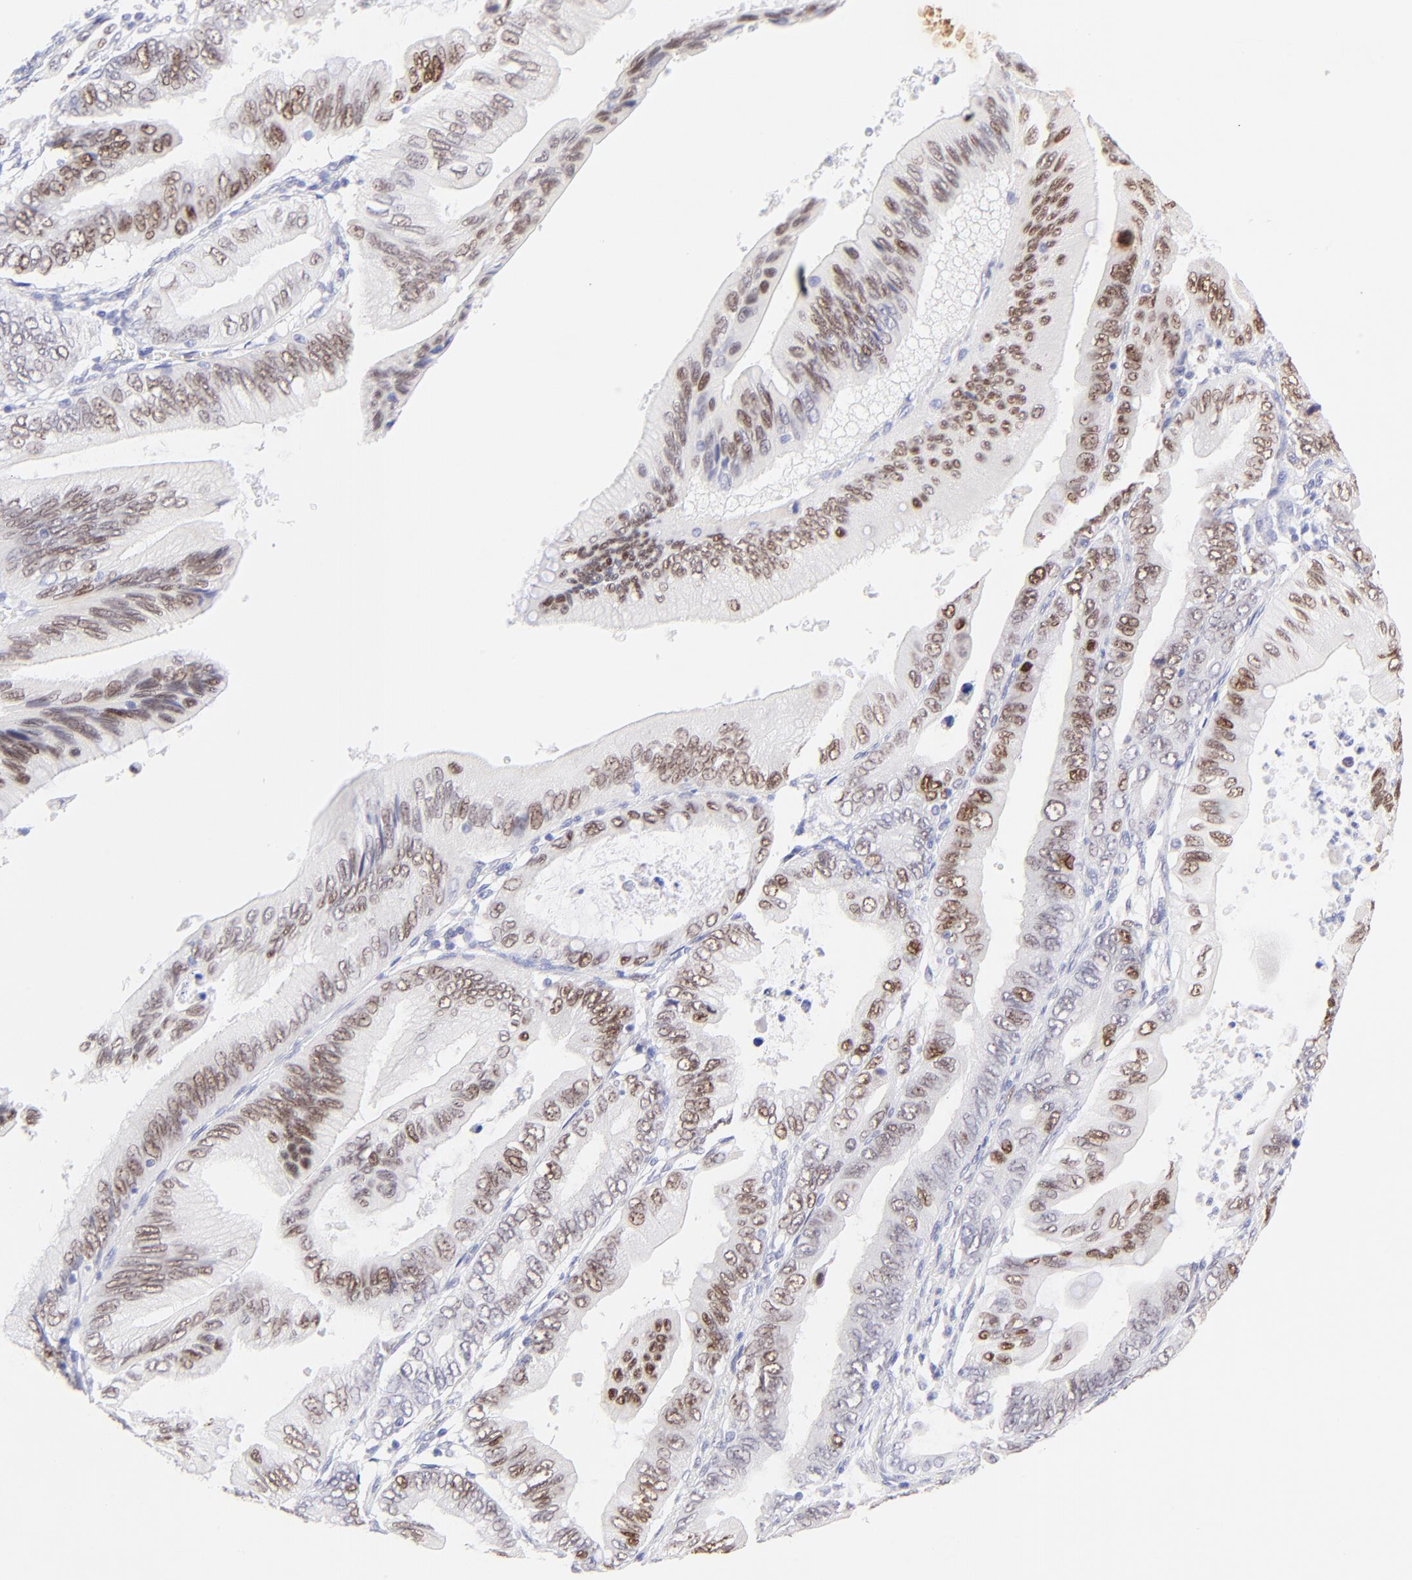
{"staining": {"intensity": "moderate", "quantity": "25%-75%", "location": "nuclear"}, "tissue": "pancreatic cancer", "cell_type": "Tumor cells", "image_type": "cancer", "snomed": [{"axis": "morphology", "description": "Adenocarcinoma, NOS"}, {"axis": "topography", "description": "Pancreas"}], "caption": "A photomicrograph of human pancreatic cancer stained for a protein displays moderate nuclear brown staining in tumor cells.", "gene": "KLF4", "patient": {"sex": "female", "age": 66}}